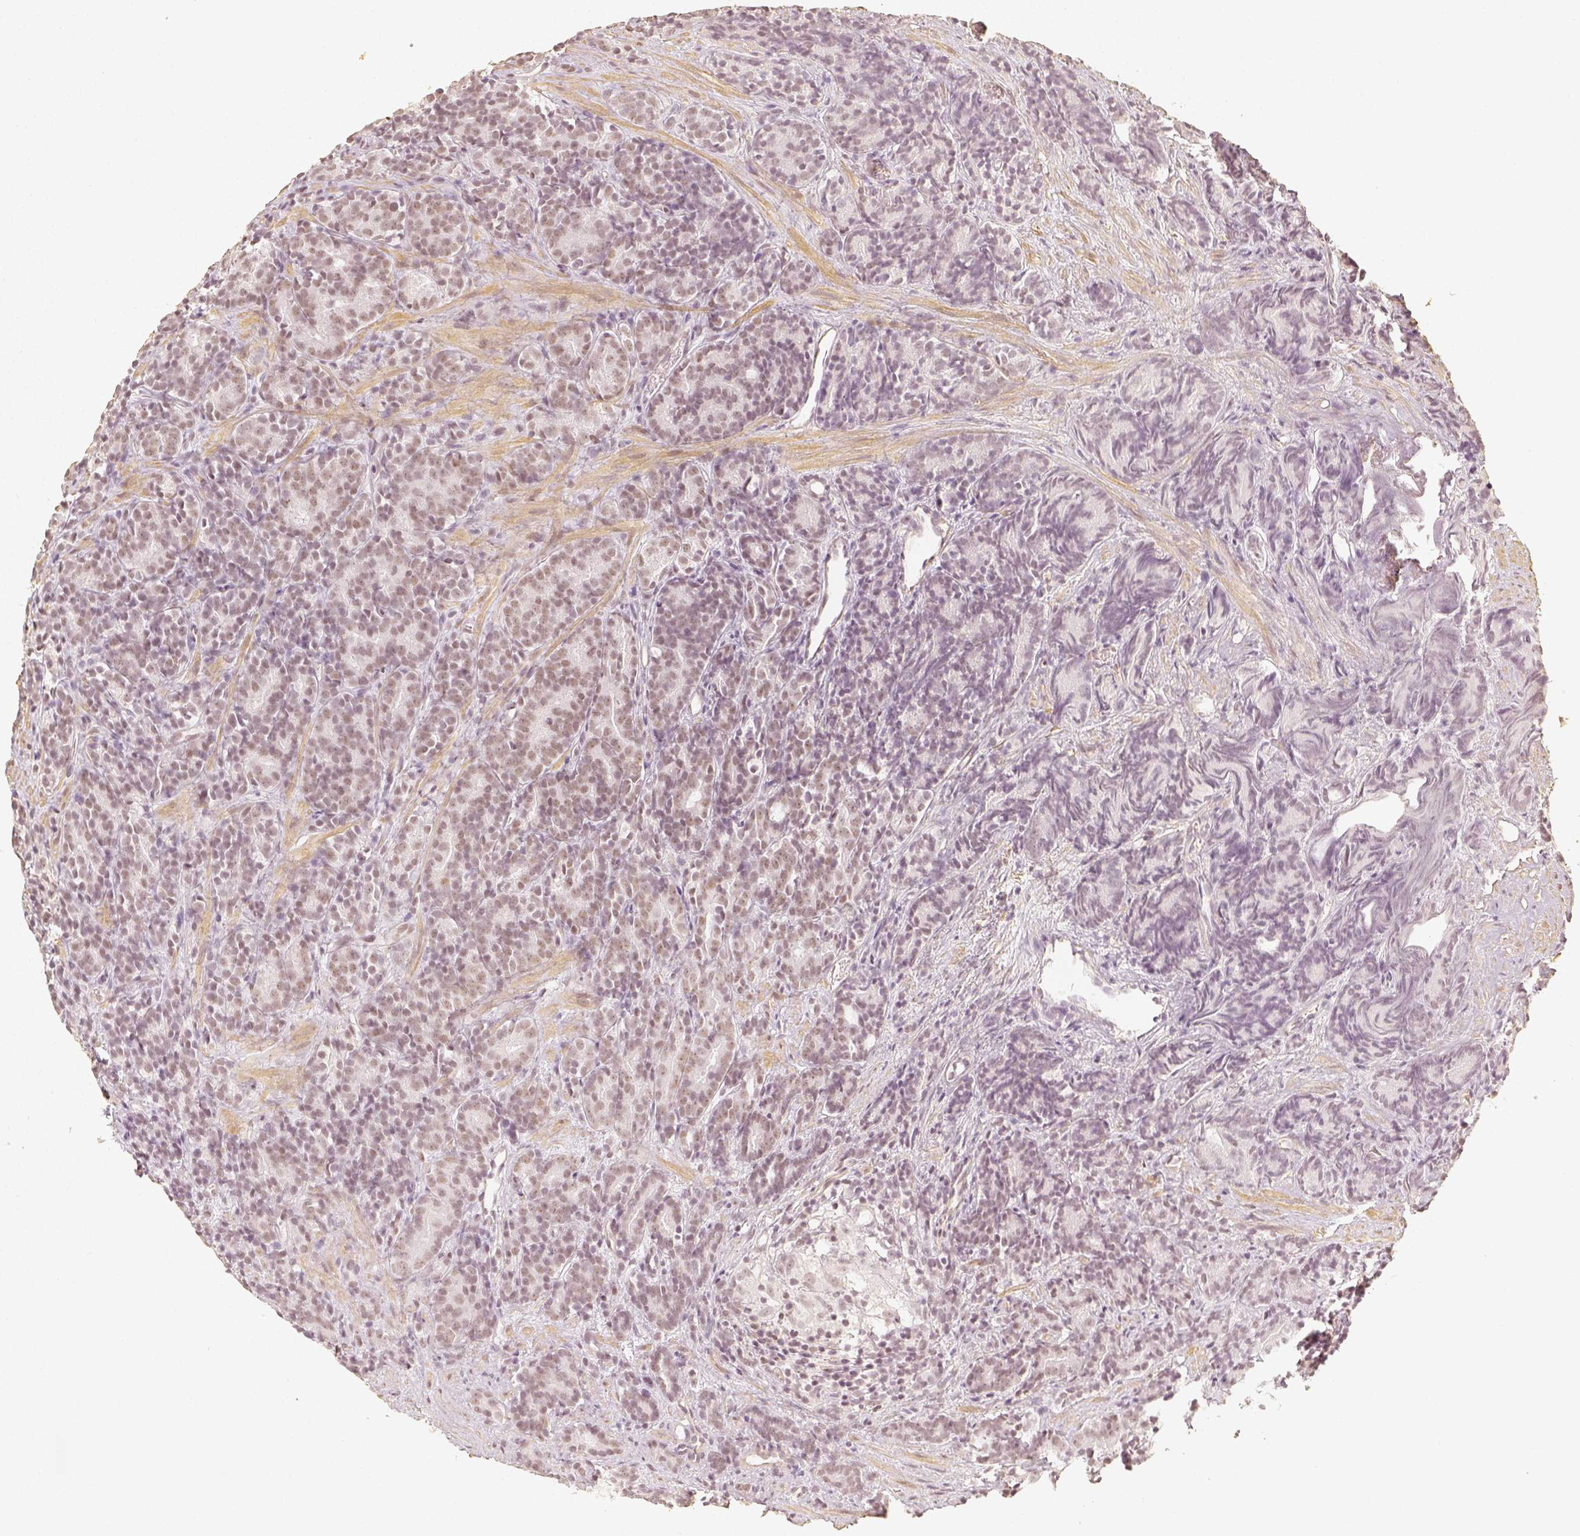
{"staining": {"intensity": "weak", "quantity": ">75%", "location": "nuclear"}, "tissue": "prostate cancer", "cell_type": "Tumor cells", "image_type": "cancer", "snomed": [{"axis": "morphology", "description": "Adenocarcinoma, High grade"}, {"axis": "topography", "description": "Prostate"}], "caption": "A low amount of weak nuclear expression is seen in about >75% of tumor cells in prostate cancer tissue.", "gene": "HDAC1", "patient": {"sex": "male", "age": 84}}